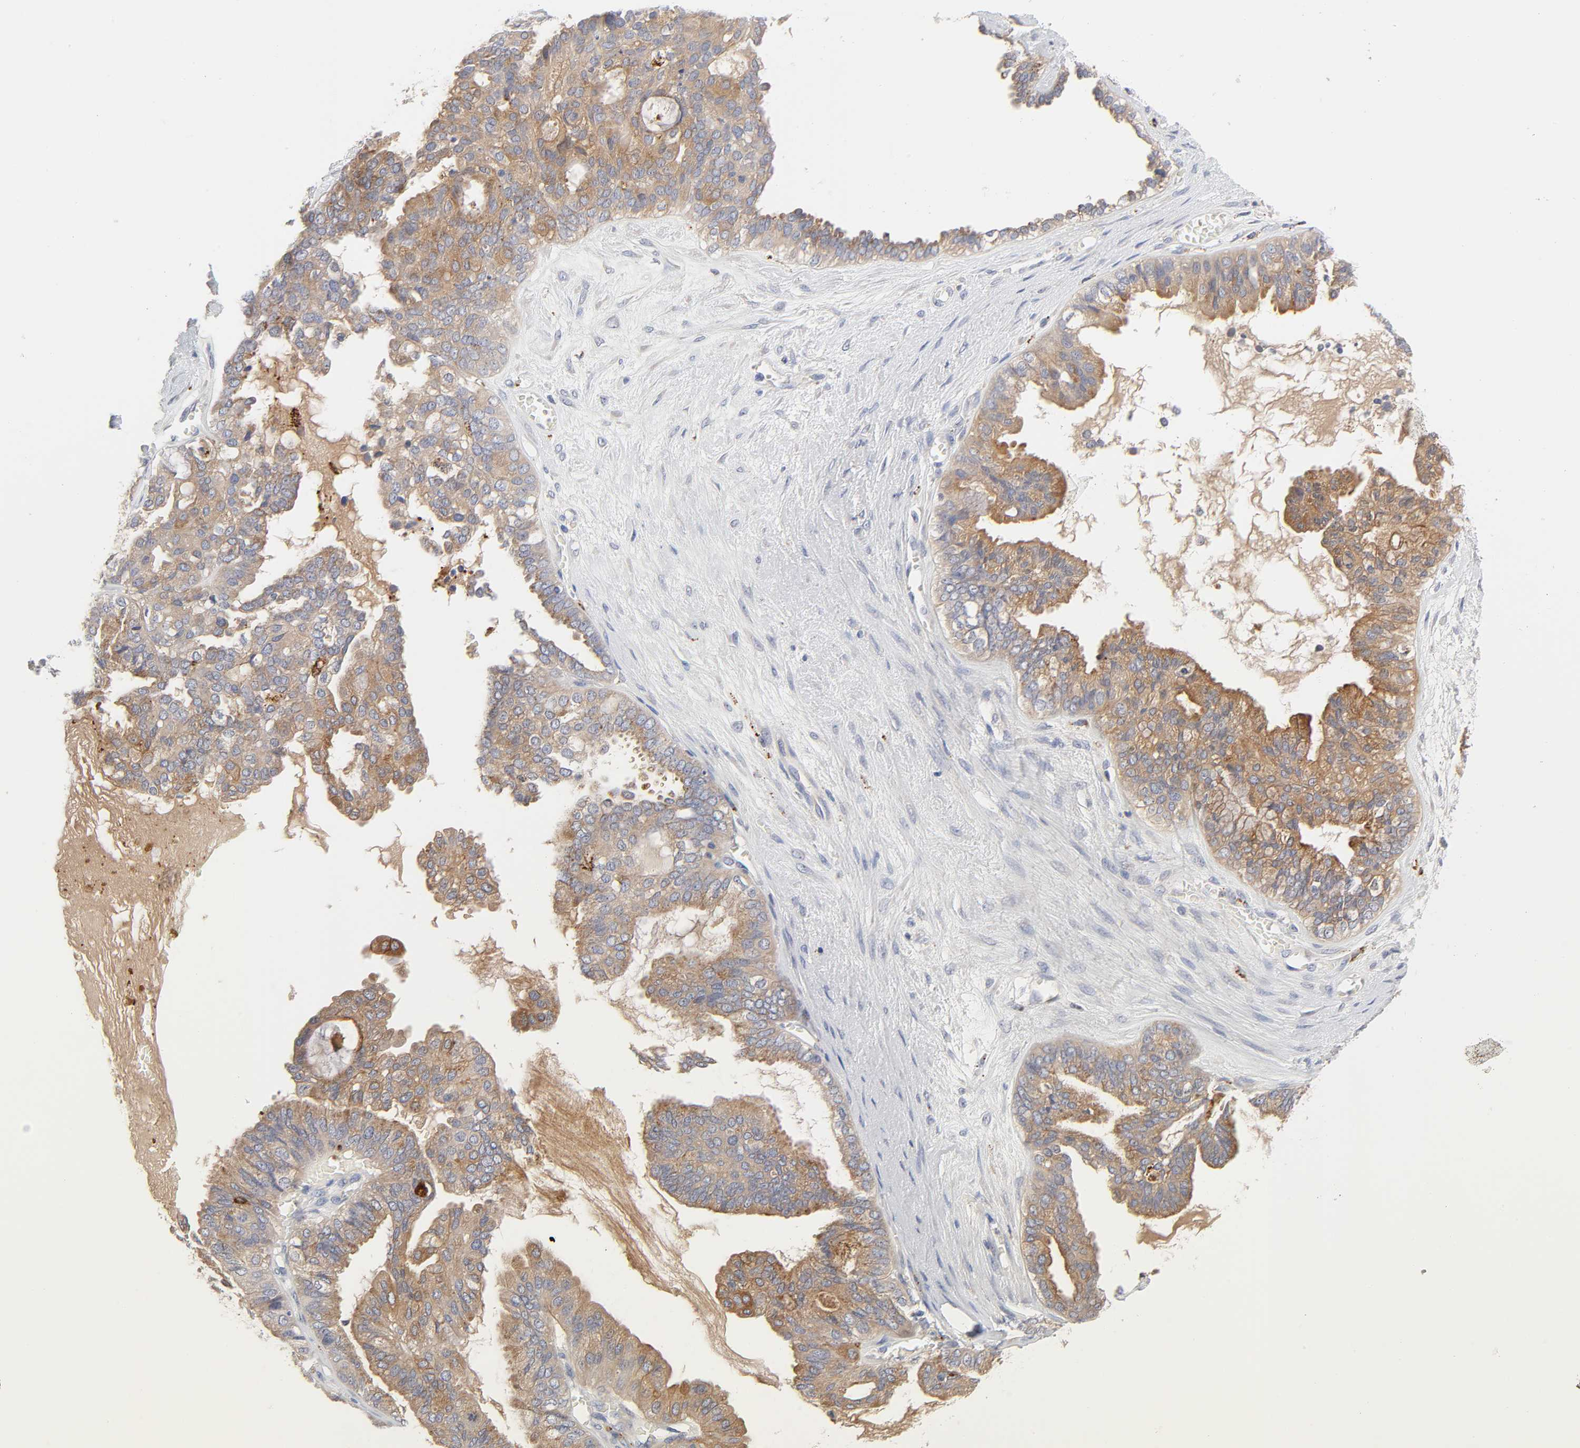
{"staining": {"intensity": "moderate", "quantity": ">75%", "location": "cytoplasmic/membranous"}, "tissue": "ovarian cancer", "cell_type": "Tumor cells", "image_type": "cancer", "snomed": [{"axis": "morphology", "description": "Carcinoma, NOS"}, {"axis": "morphology", "description": "Carcinoma, endometroid"}, {"axis": "topography", "description": "Ovary"}], "caption": "IHC staining of ovarian cancer, which displays medium levels of moderate cytoplasmic/membranous staining in approximately >75% of tumor cells indicating moderate cytoplasmic/membranous protein staining. The staining was performed using DAB (3,3'-diaminobenzidine) (brown) for protein detection and nuclei were counterstained in hematoxylin (blue).", "gene": "C17orf75", "patient": {"sex": "female", "age": 50}}